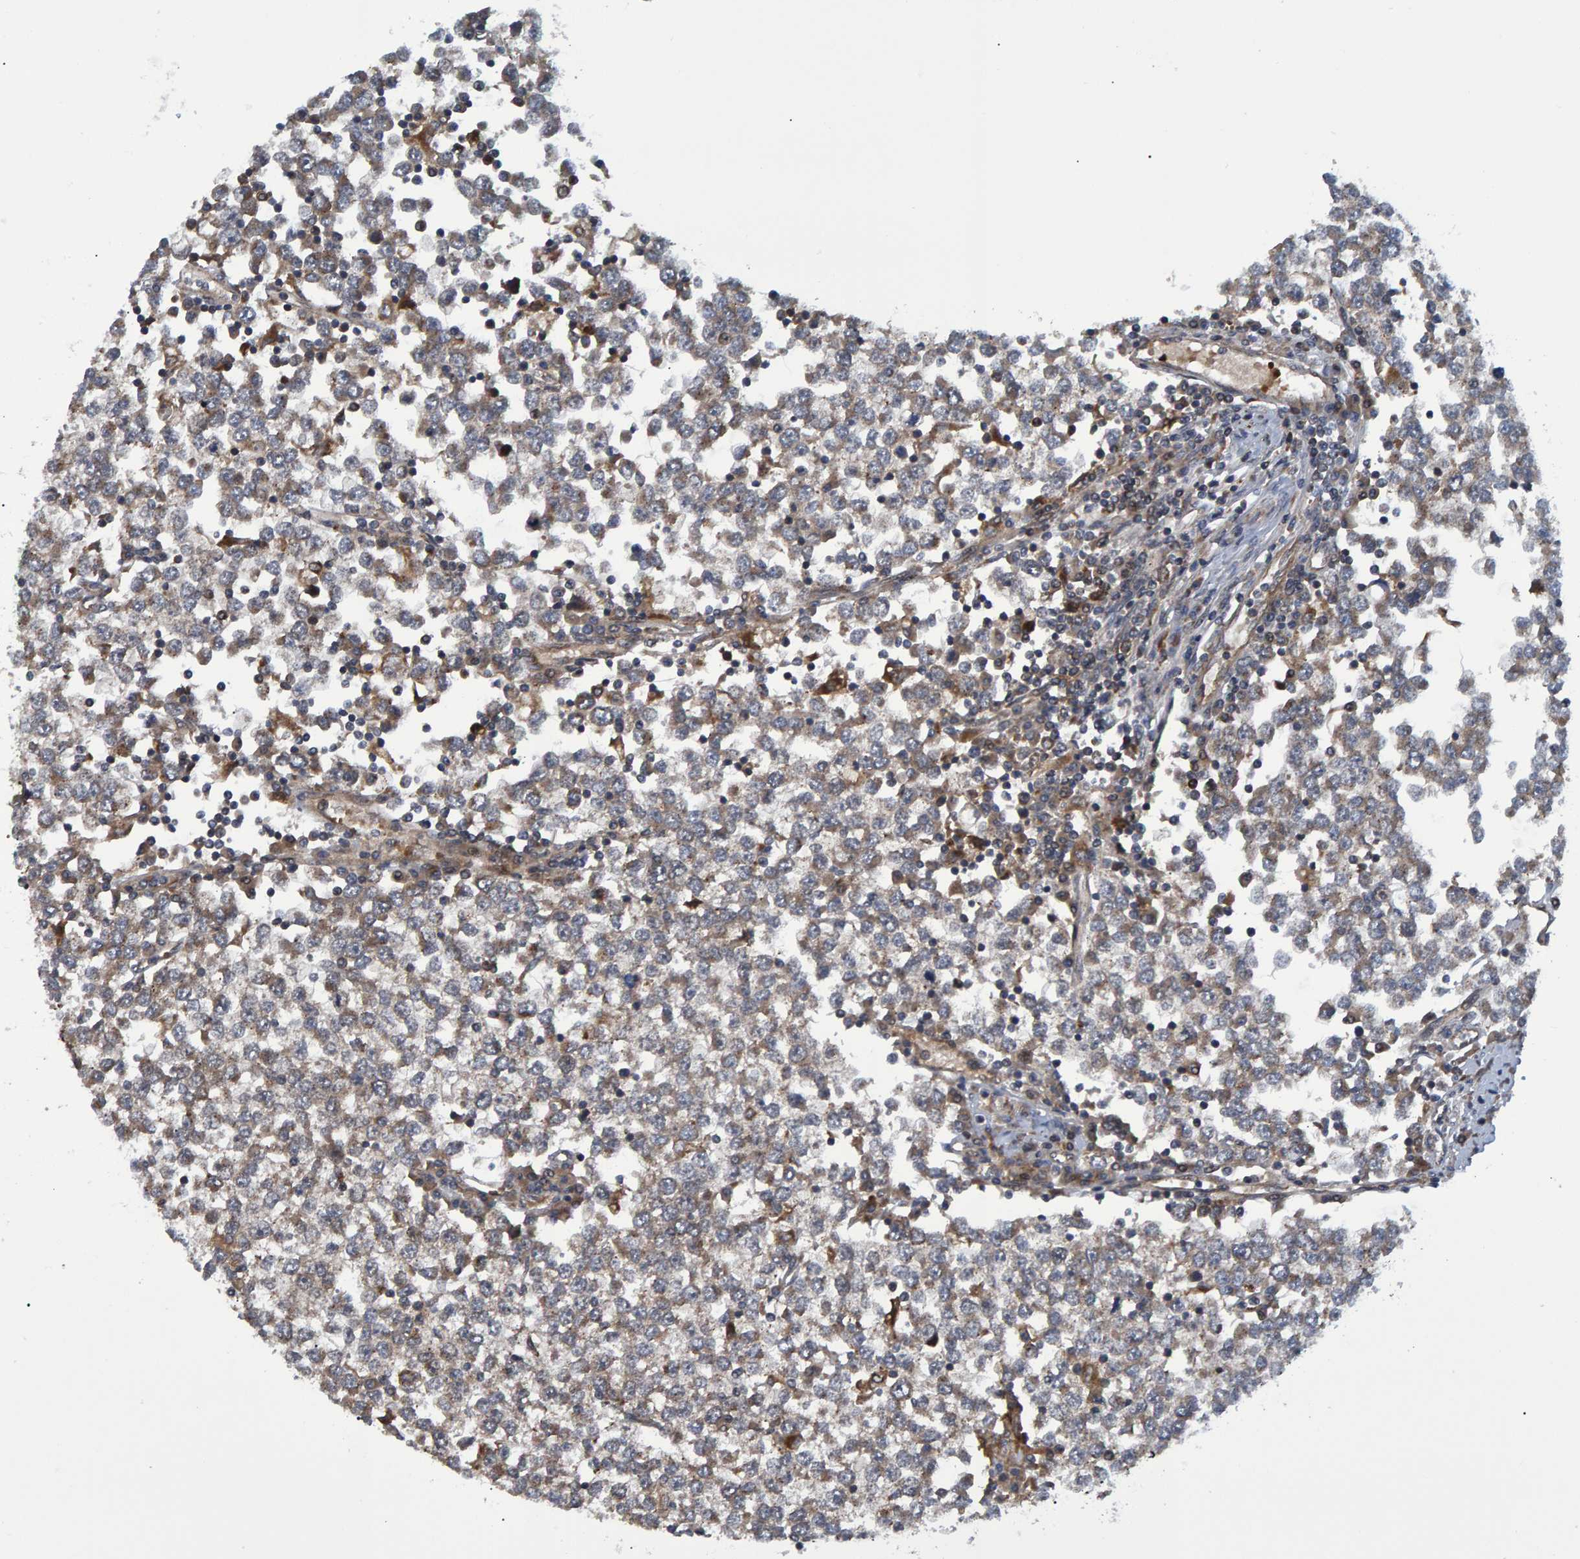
{"staining": {"intensity": "weak", "quantity": "25%-75%", "location": "cytoplasmic/membranous"}, "tissue": "testis cancer", "cell_type": "Tumor cells", "image_type": "cancer", "snomed": [{"axis": "morphology", "description": "Seminoma, NOS"}, {"axis": "topography", "description": "Testis"}], "caption": "Testis seminoma stained with a protein marker demonstrates weak staining in tumor cells.", "gene": "ATP6V1H", "patient": {"sex": "male", "age": 65}}